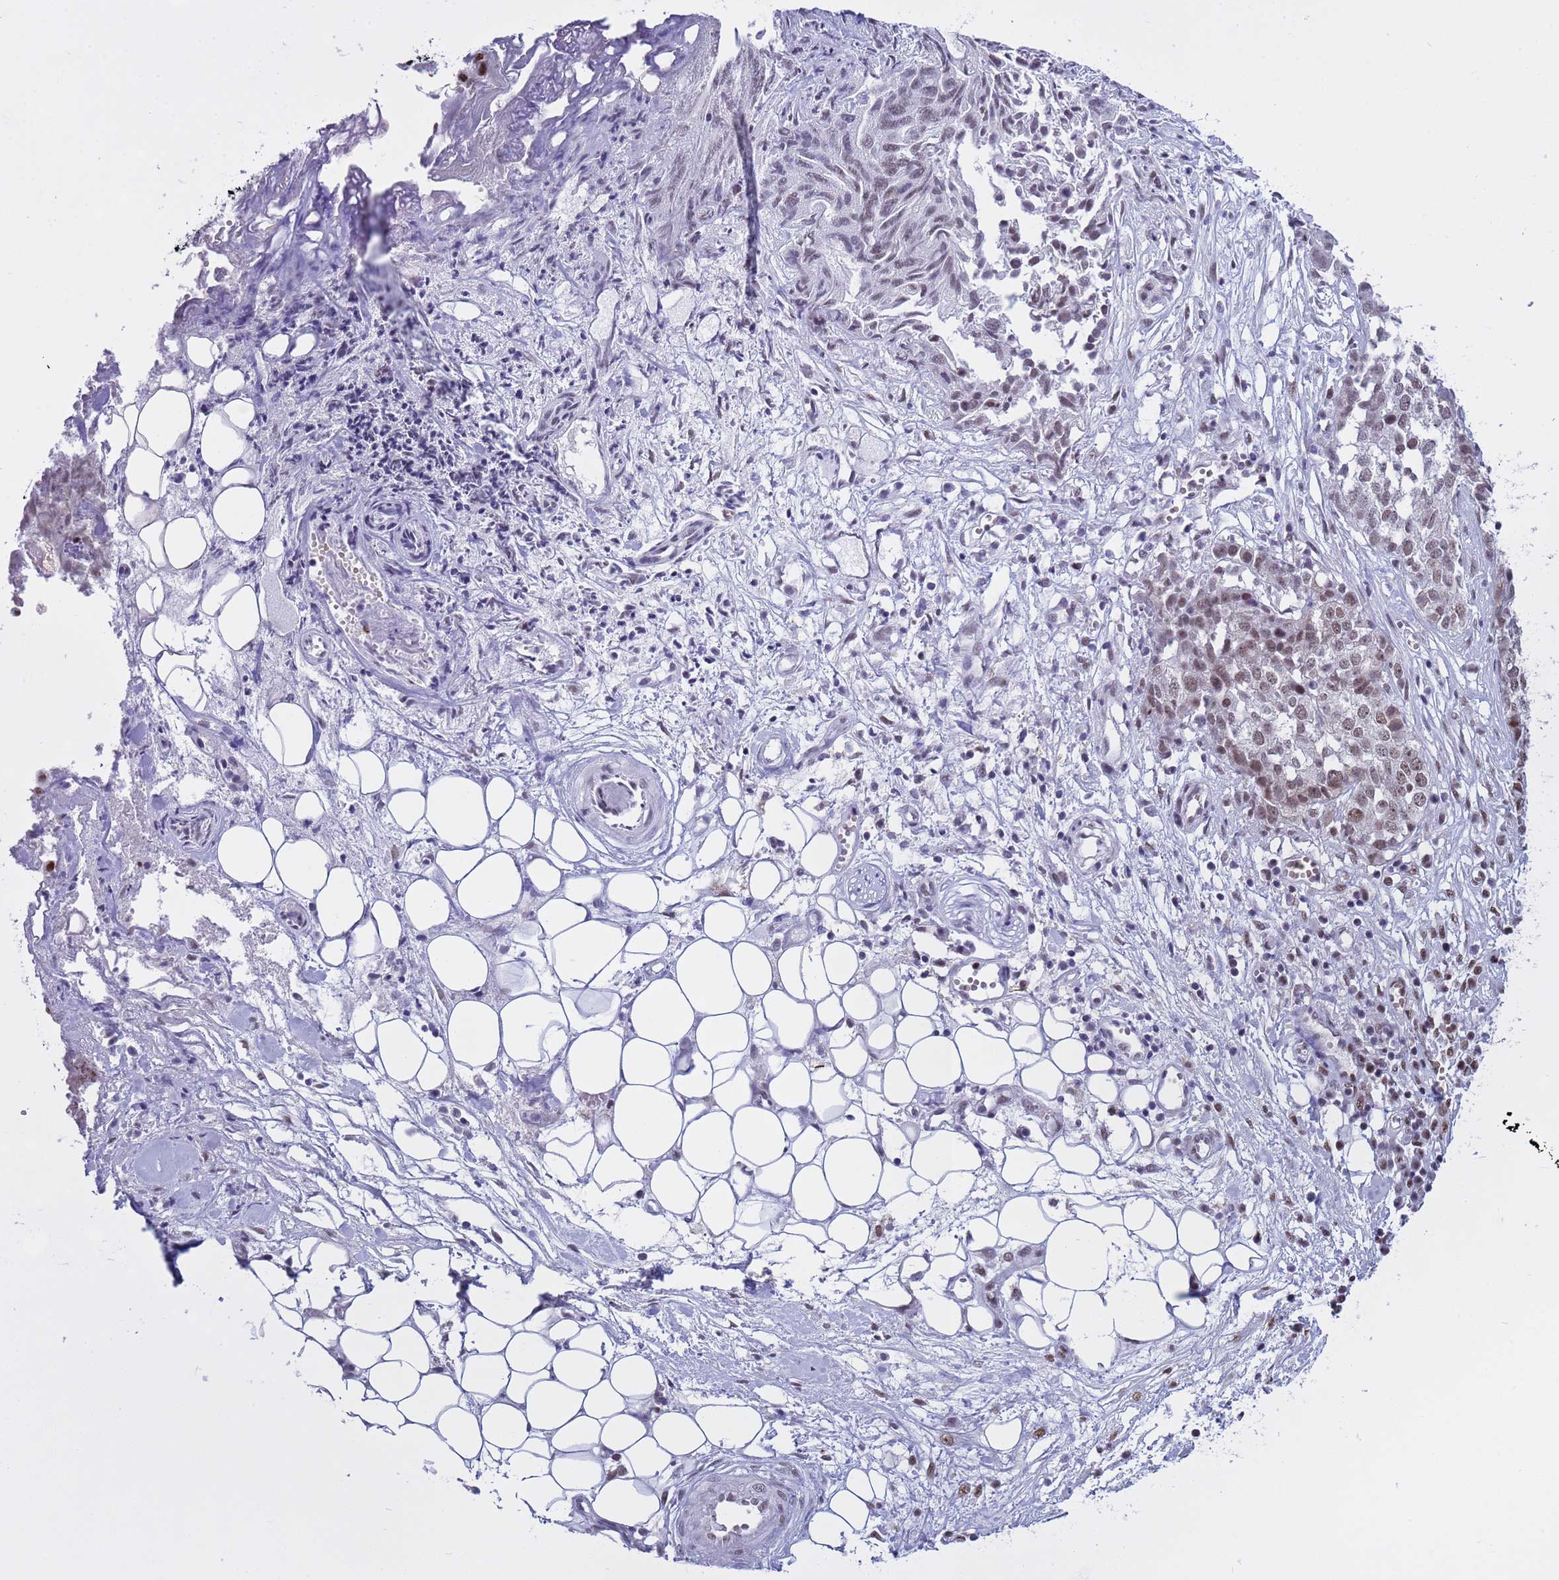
{"staining": {"intensity": "strong", "quantity": ">75%", "location": "nuclear"}, "tissue": "ovarian cancer", "cell_type": "Tumor cells", "image_type": "cancer", "snomed": [{"axis": "morphology", "description": "Cystadenocarcinoma, serous, NOS"}, {"axis": "topography", "description": "Soft tissue"}, {"axis": "topography", "description": "Ovary"}], "caption": "Human serous cystadenocarcinoma (ovarian) stained for a protein (brown) demonstrates strong nuclear positive expression in about >75% of tumor cells.", "gene": "THOC2", "patient": {"sex": "female", "age": 57}}